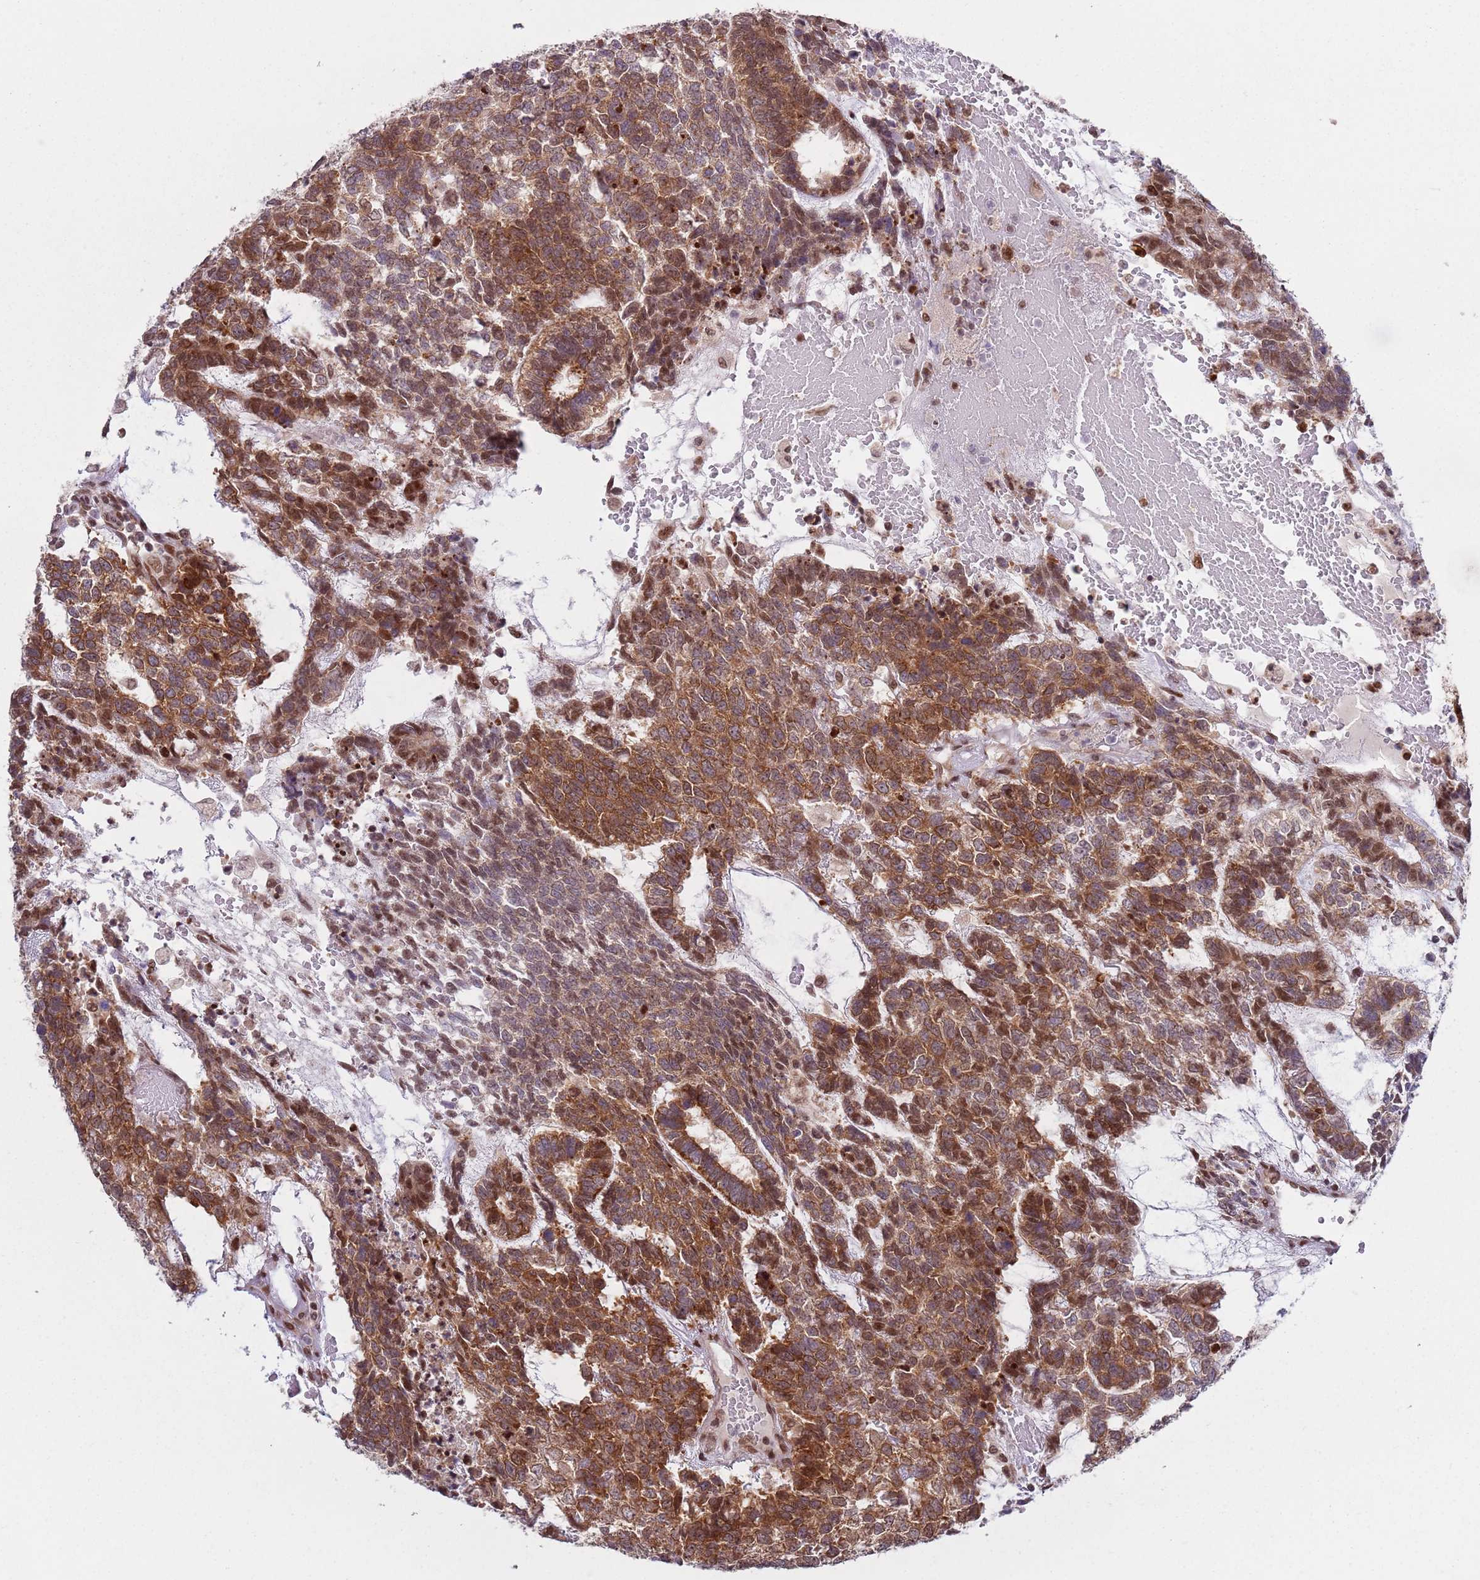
{"staining": {"intensity": "moderate", "quantity": ">75%", "location": "cytoplasmic/membranous,nuclear"}, "tissue": "testis cancer", "cell_type": "Tumor cells", "image_type": "cancer", "snomed": [{"axis": "morphology", "description": "Carcinoma, Embryonal, NOS"}, {"axis": "topography", "description": "Testis"}], "caption": "Protein expression analysis of testis embryonal carcinoma reveals moderate cytoplasmic/membranous and nuclear staining in approximately >75% of tumor cells. (DAB (3,3'-diaminobenzidine) = brown stain, brightfield microscopy at high magnification).", "gene": "SLC25A32", "patient": {"sex": "male", "age": 23}}